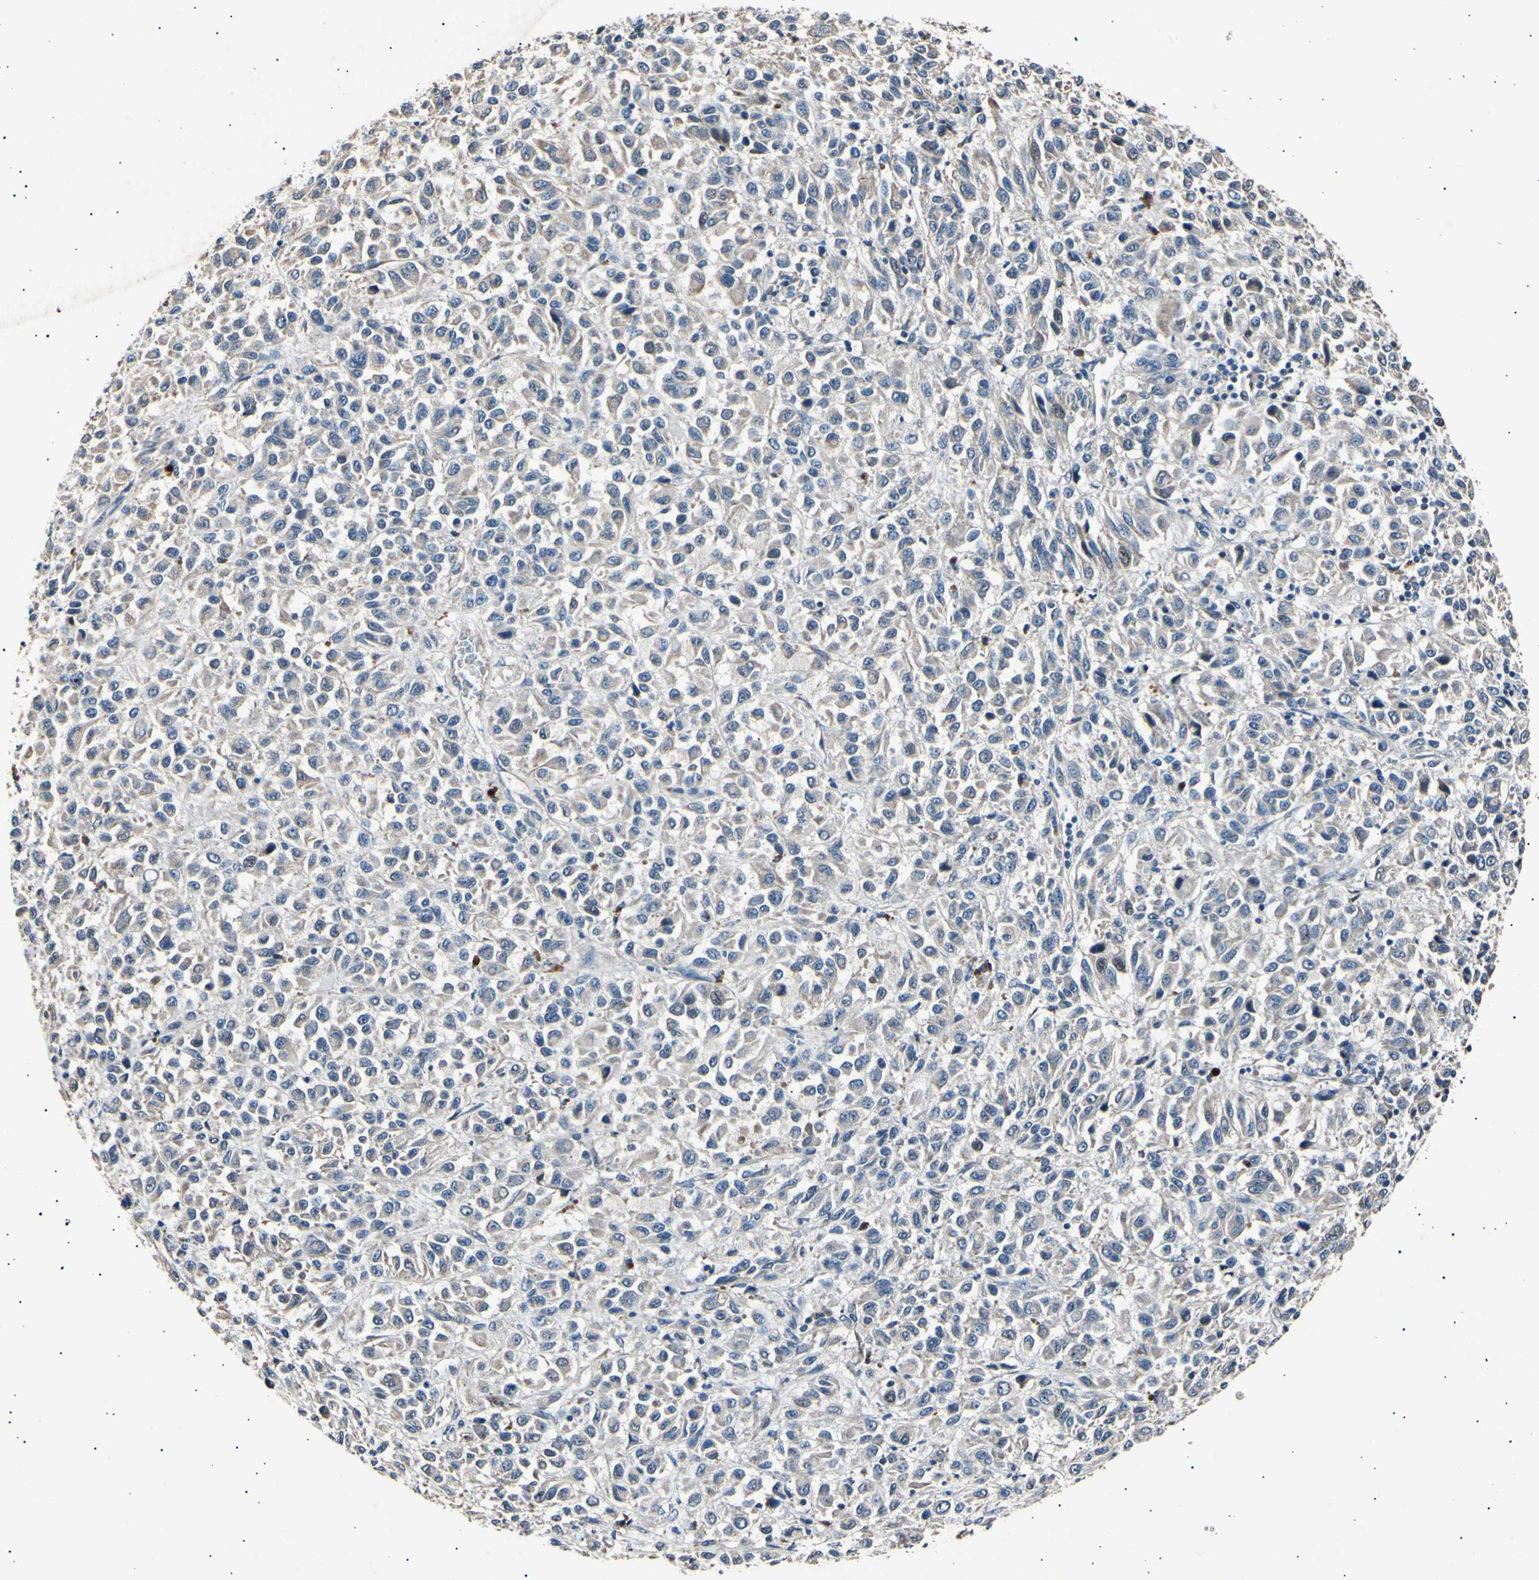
{"staining": {"intensity": "weak", "quantity": "<25%", "location": "cytoplasmic/membranous"}, "tissue": "melanoma", "cell_type": "Tumor cells", "image_type": "cancer", "snomed": [{"axis": "morphology", "description": "Malignant melanoma, Metastatic site"}, {"axis": "topography", "description": "Lung"}], "caption": "Immunohistochemistry of human melanoma shows no staining in tumor cells.", "gene": "ADCY3", "patient": {"sex": "male", "age": 64}}